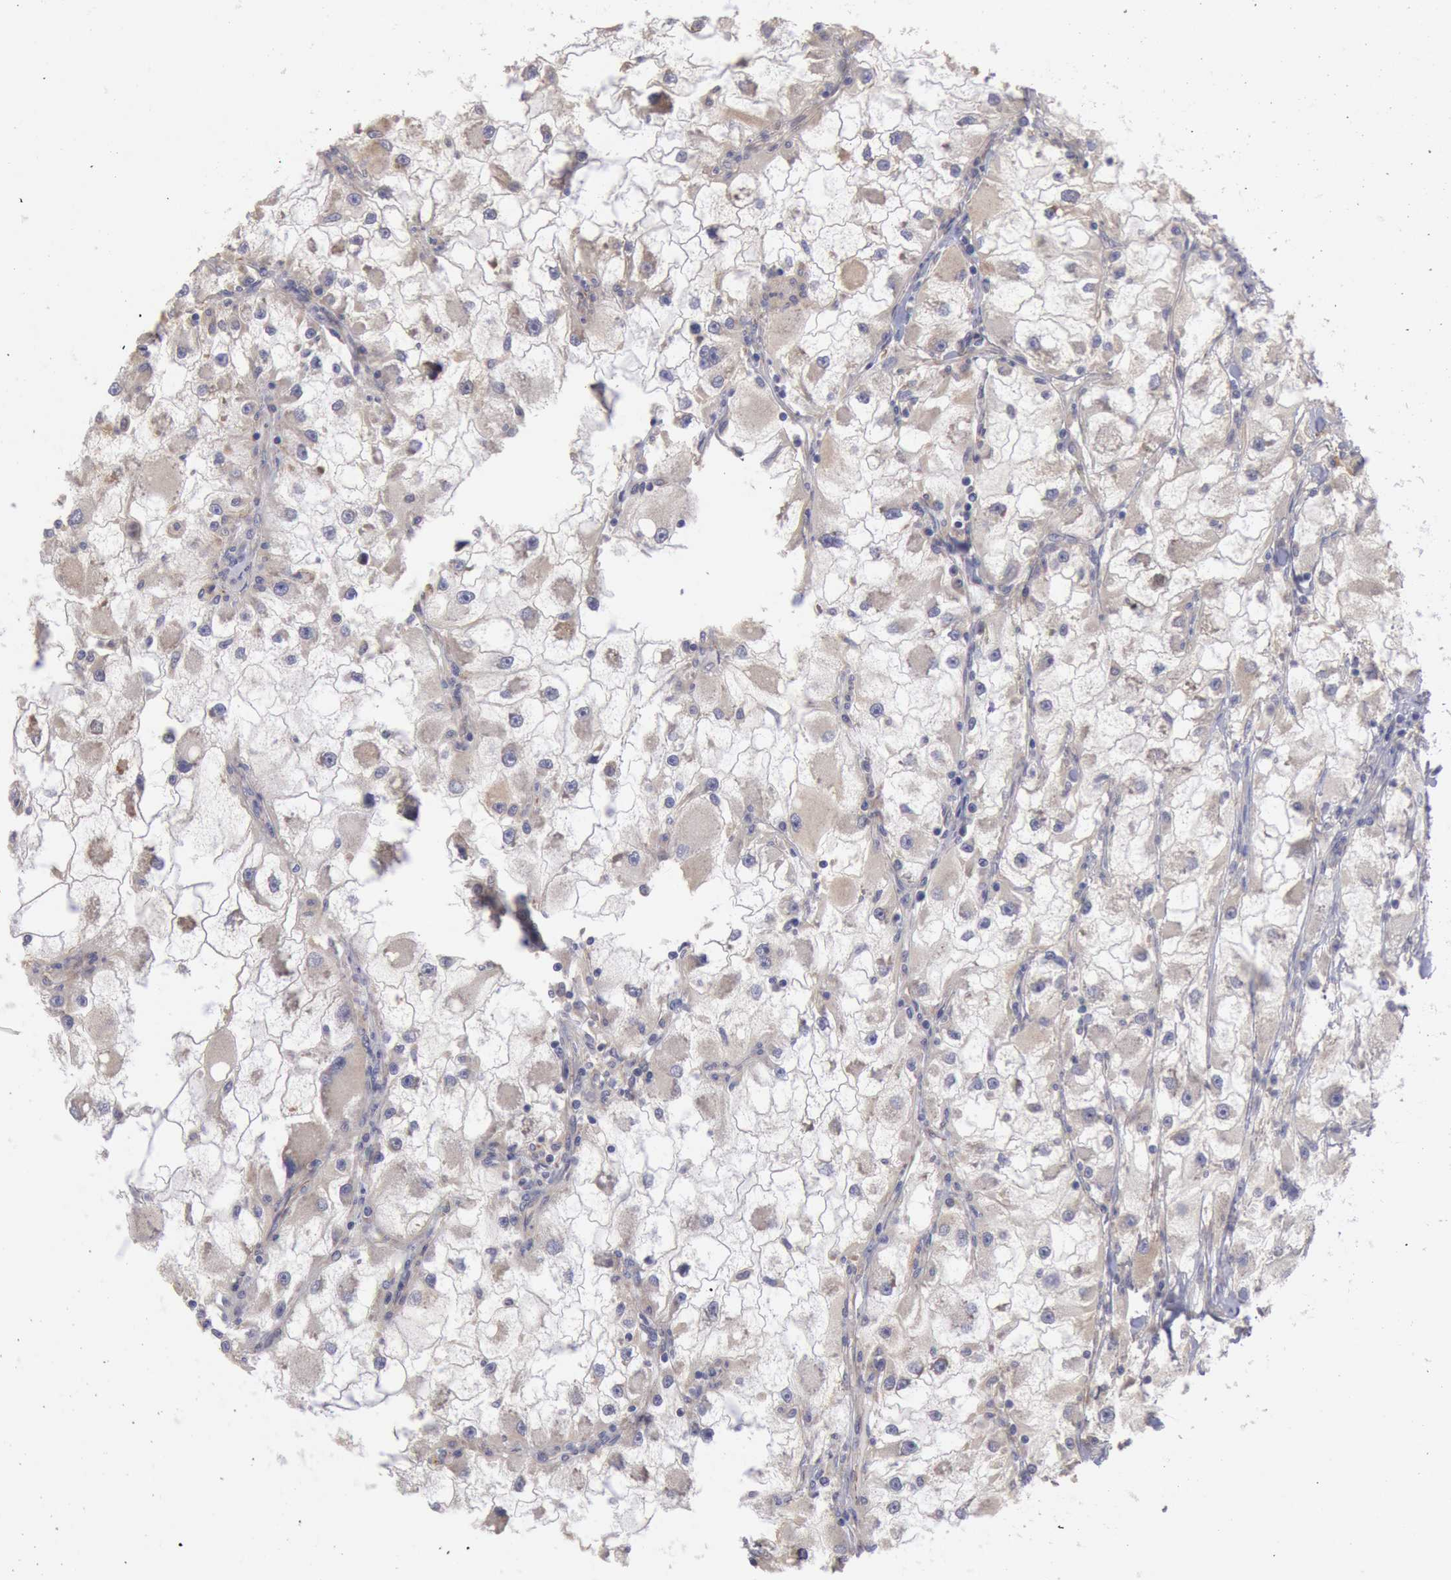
{"staining": {"intensity": "negative", "quantity": "none", "location": "none"}, "tissue": "renal cancer", "cell_type": "Tumor cells", "image_type": "cancer", "snomed": [{"axis": "morphology", "description": "Adenocarcinoma, NOS"}, {"axis": "topography", "description": "Kidney"}], "caption": "Tumor cells are negative for brown protein staining in renal adenocarcinoma. (DAB IHC, high magnification).", "gene": "RNF139", "patient": {"sex": "female", "age": 73}}